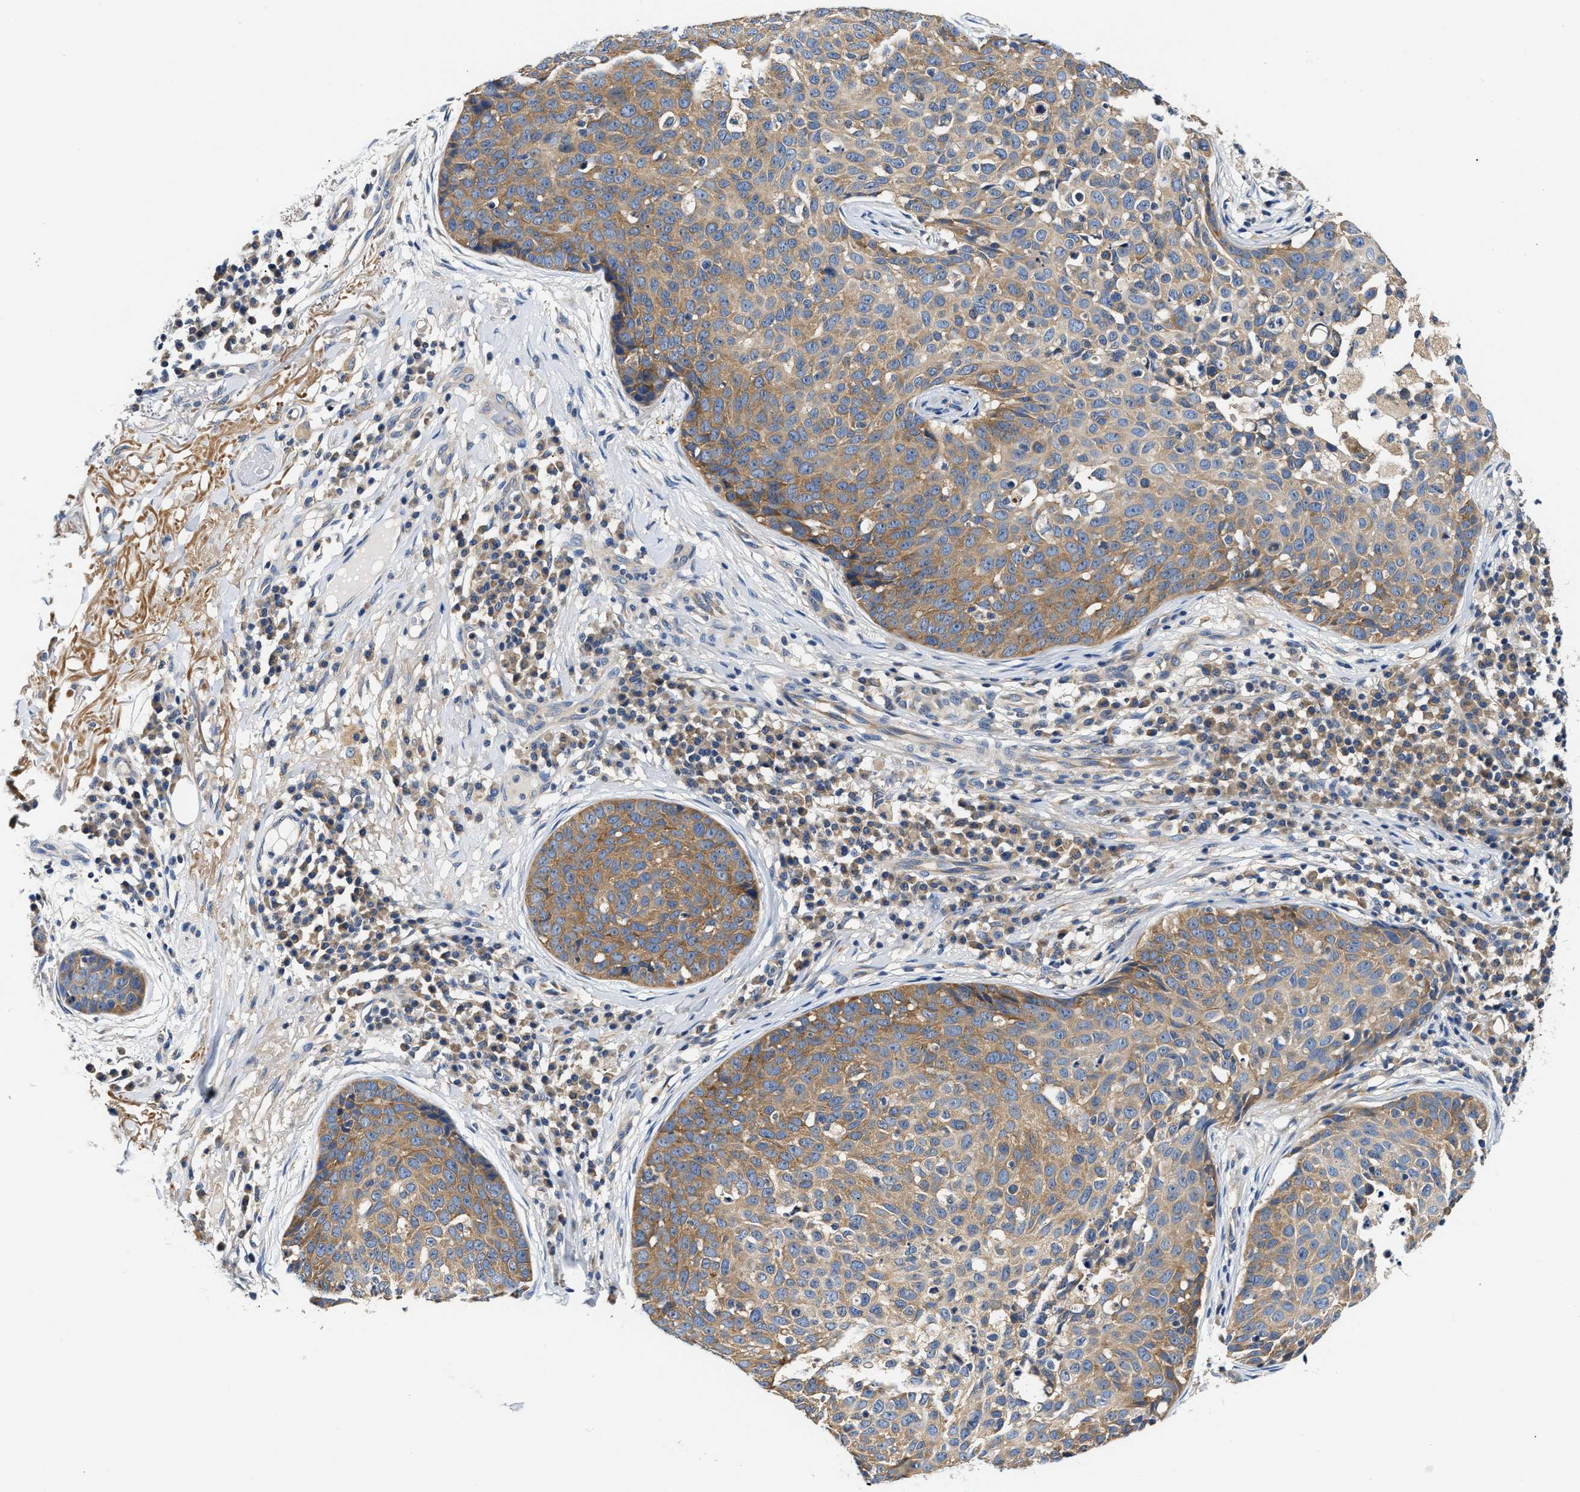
{"staining": {"intensity": "moderate", "quantity": "25%-75%", "location": "cytoplasmic/membranous"}, "tissue": "skin cancer", "cell_type": "Tumor cells", "image_type": "cancer", "snomed": [{"axis": "morphology", "description": "Squamous cell carcinoma in situ, NOS"}, {"axis": "morphology", "description": "Squamous cell carcinoma, NOS"}, {"axis": "topography", "description": "Skin"}], "caption": "Human skin cancer (squamous cell carcinoma in situ) stained with a protein marker reveals moderate staining in tumor cells.", "gene": "FAM185A", "patient": {"sex": "male", "age": 93}}